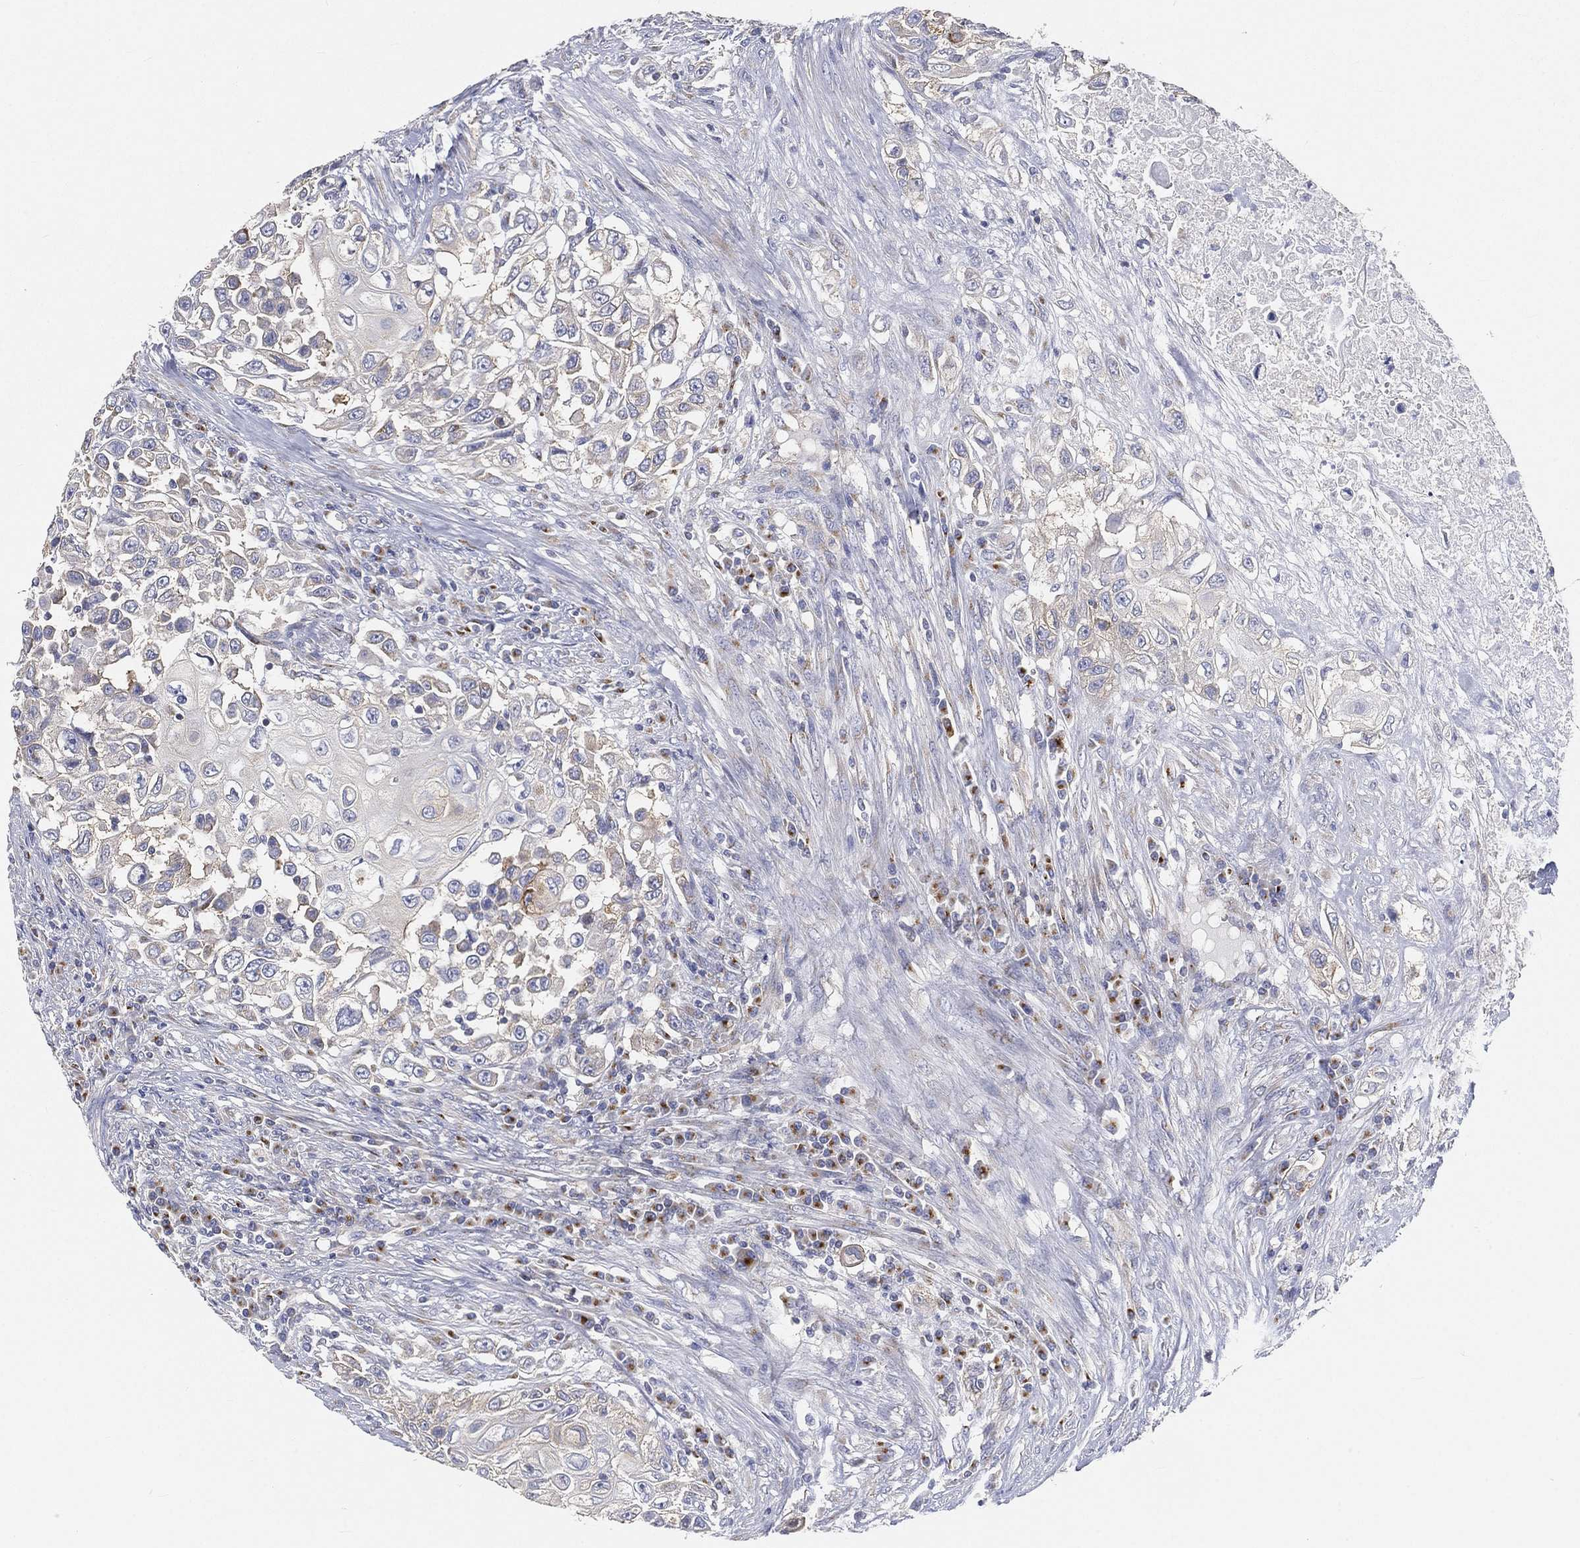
{"staining": {"intensity": "negative", "quantity": "none", "location": "none"}, "tissue": "urothelial cancer", "cell_type": "Tumor cells", "image_type": "cancer", "snomed": [{"axis": "morphology", "description": "Urothelial carcinoma, High grade"}, {"axis": "topography", "description": "Urinary bladder"}], "caption": "Immunohistochemistry (IHC) of human urothelial cancer reveals no positivity in tumor cells. (DAB IHC with hematoxylin counter stain).", "gene": "TMEM25", "patient": {"sex": "female", "age": 56}}